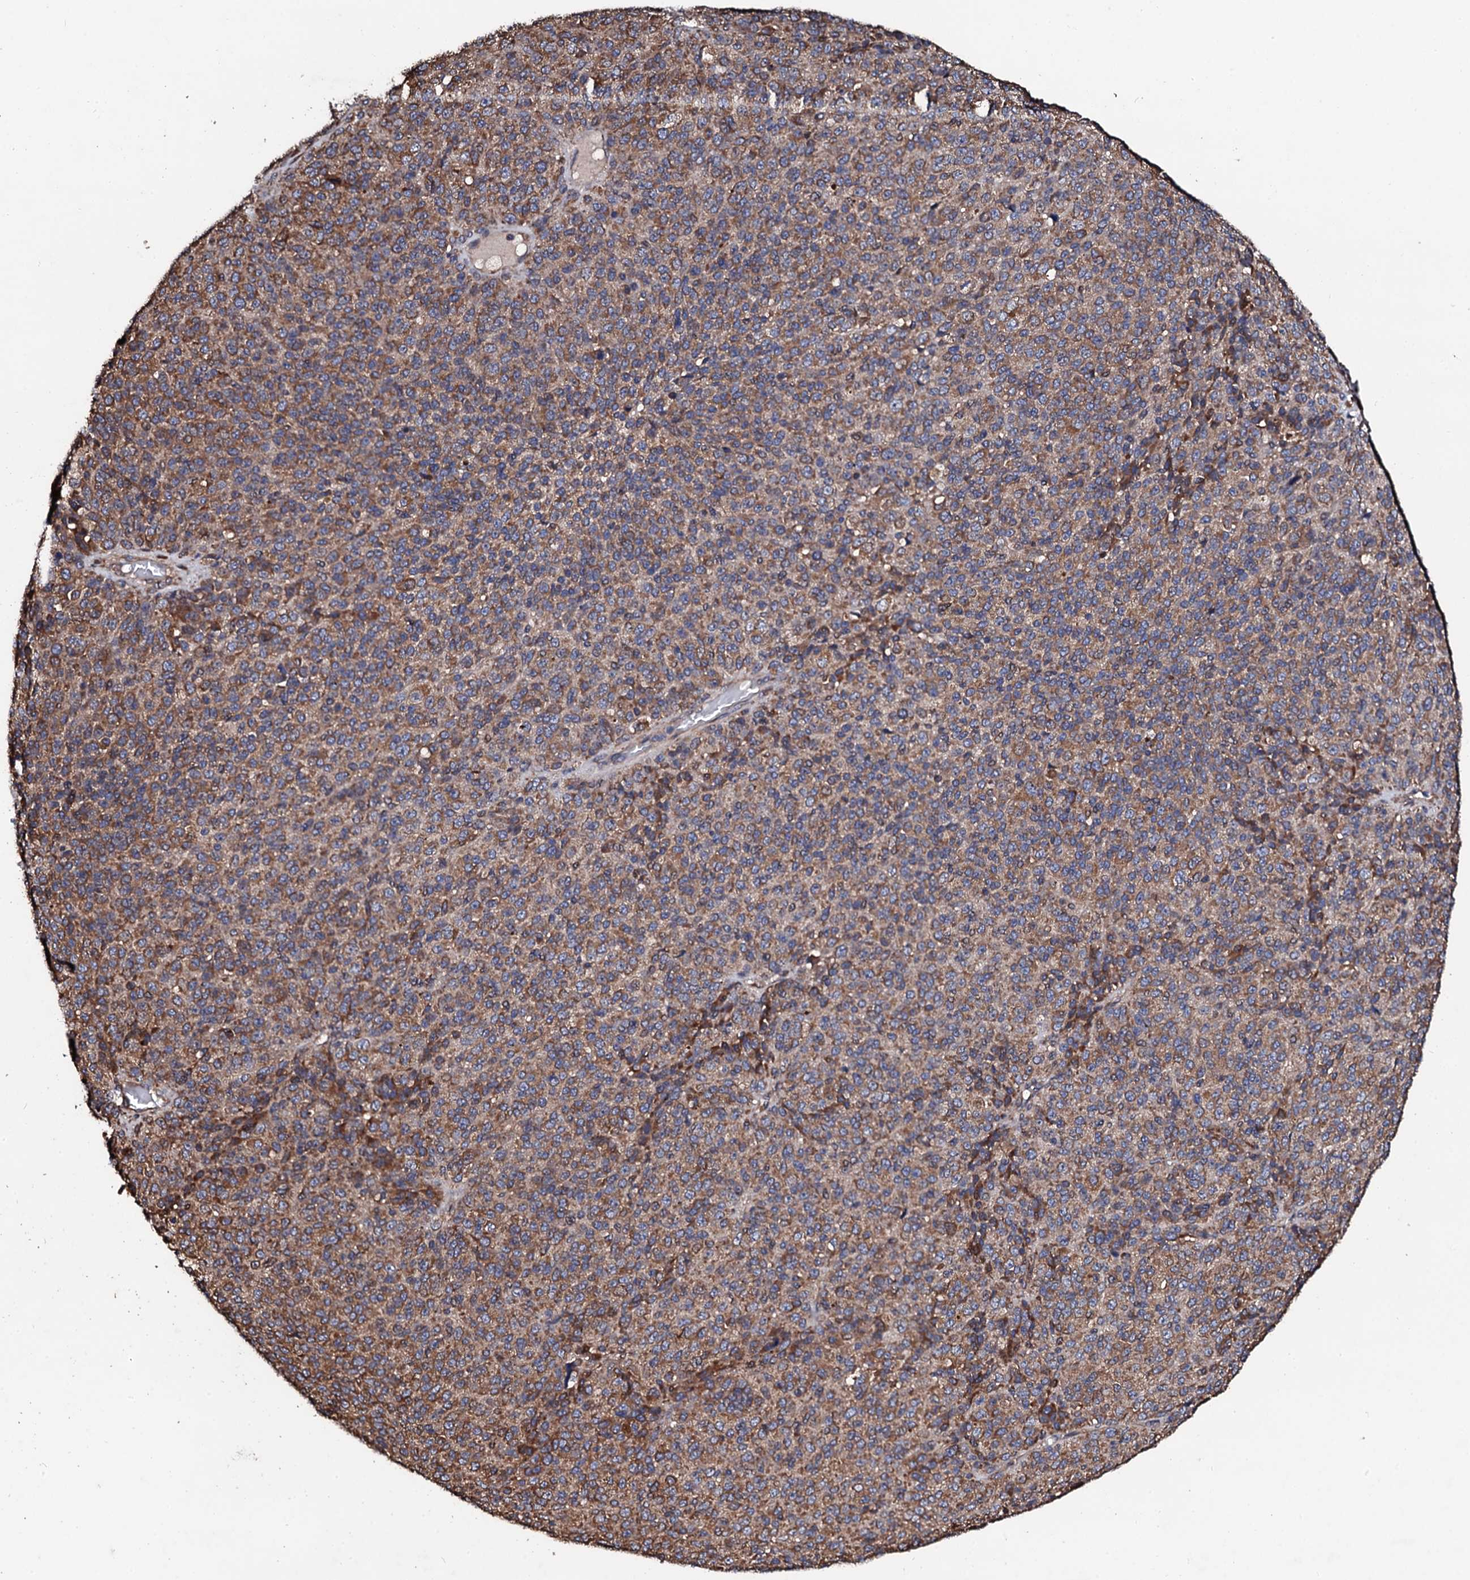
{"staining": {"intensity": "moderate", "quantity": ">75%", "location": "cytoplasmic/membranous"}, "tissue": "melanoma", "cell_type": "Tumor cells", "image_type": "cancer", "snomed": [{"axis": "morphology", "description": "Malignant melanoma, Metastatic site"}, {"axis": "topography", "description": "Brain"}], "caption": "IHC image of neoplastic tissue: malignant melanoma (metastatic site) stained using immunohistochemistry shows medium levels of moderate protein expression localized specifically in the cytoplasmic/membranous of tumor cells, appearing as a cytoplasmic/membranous brown color.", "gene": "CKAP5", "patient": {"sex": "female", "age": 56}}